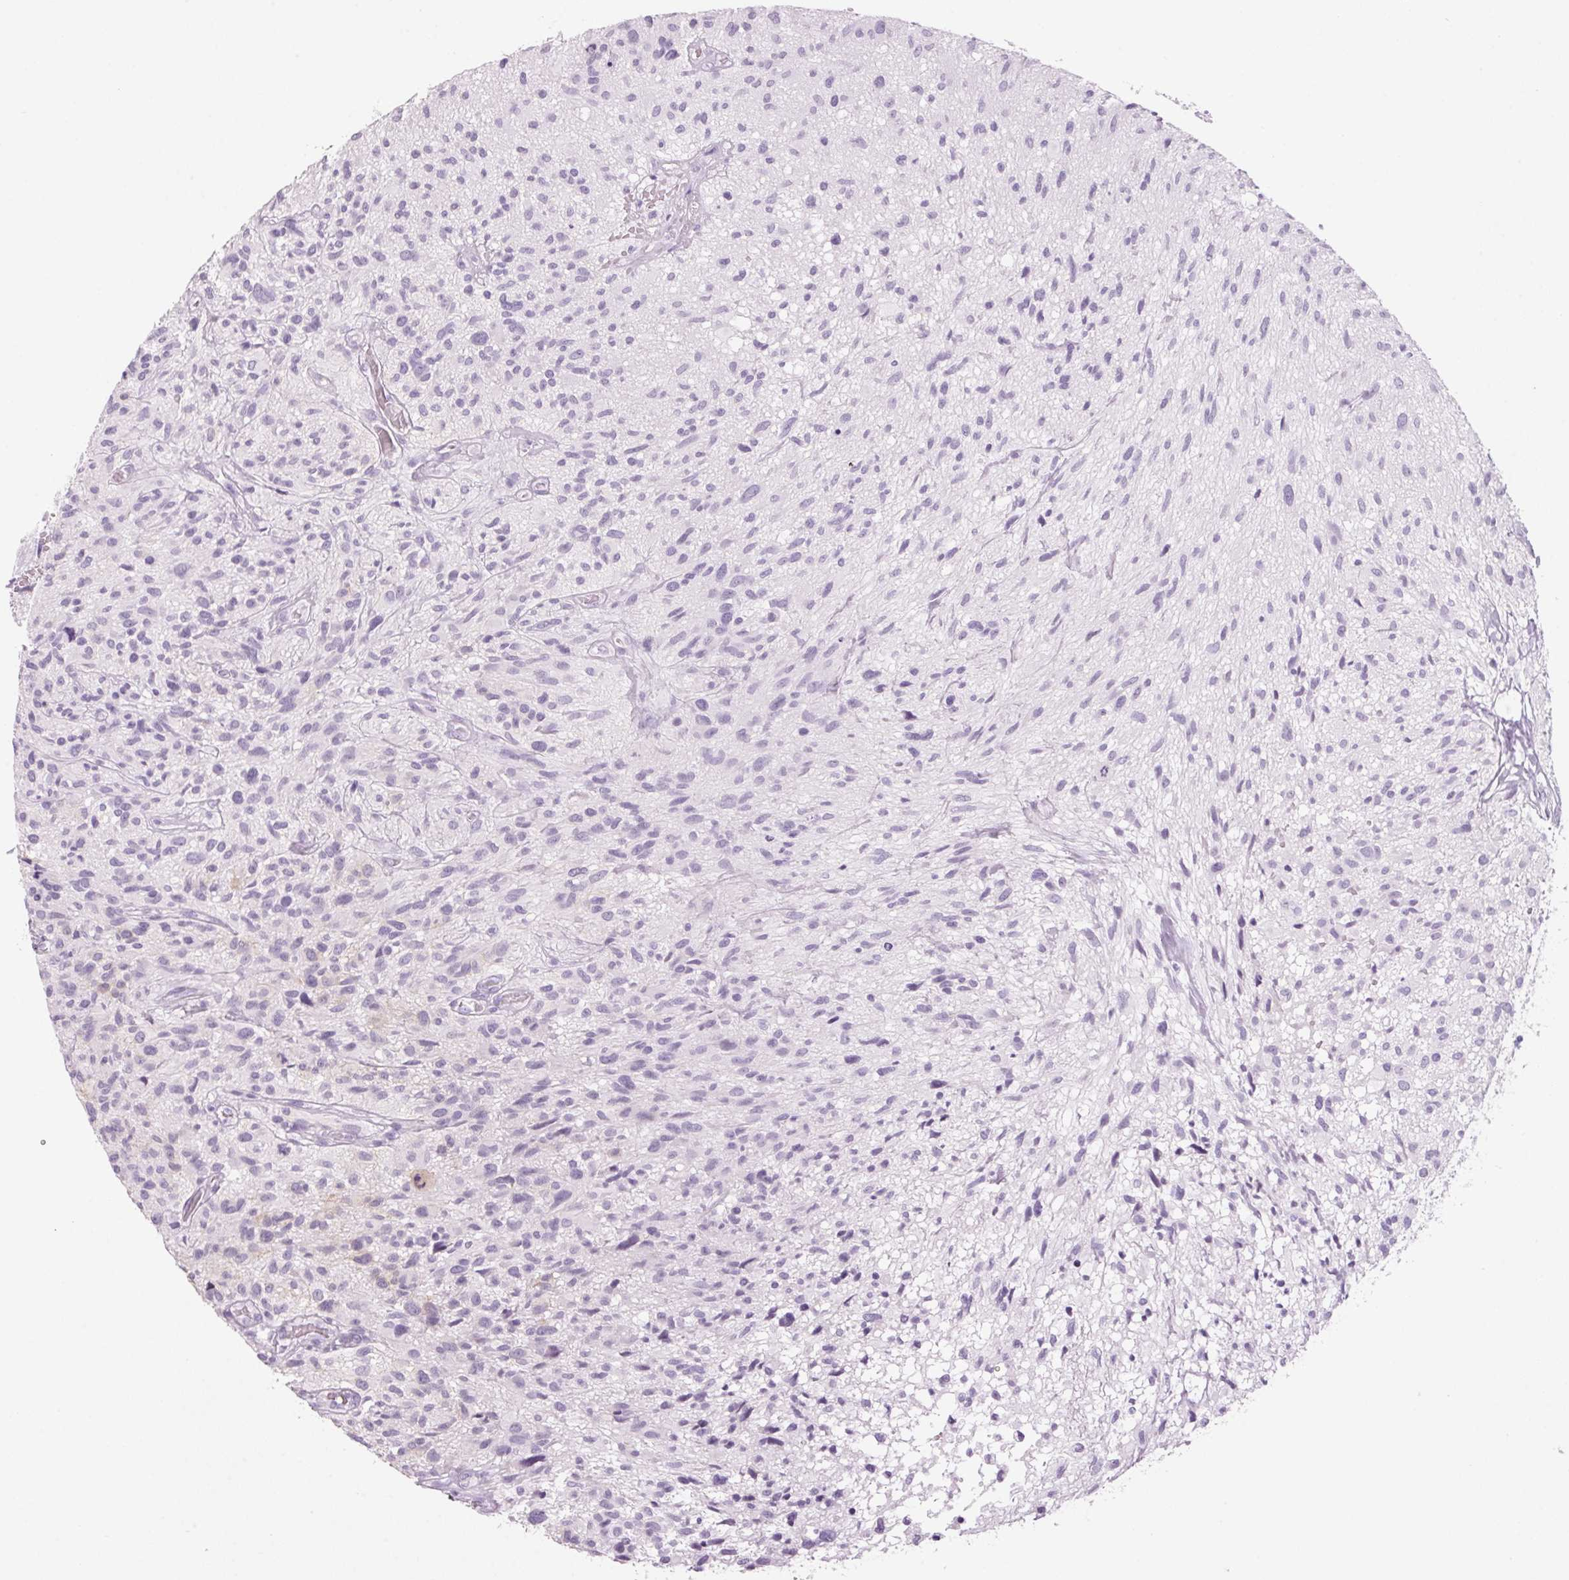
{"staining": {"intensity": "negative", "quantity": "none", "location": "none"}, "tissue": "glioma", "cell_type": "Tumor cells", "image_type": "cancer", "snomed": [{"axis": "morphology", "description": "Glioma, malignant, High grade"}, {"axis": "topography", "description": "Brain"}], "caption": "Tumor cells are negative for protein expression in human malignant glioma (high-grade).", "gene": "PPP1R1A", "patient": {"sex": "male", "age": 75}}